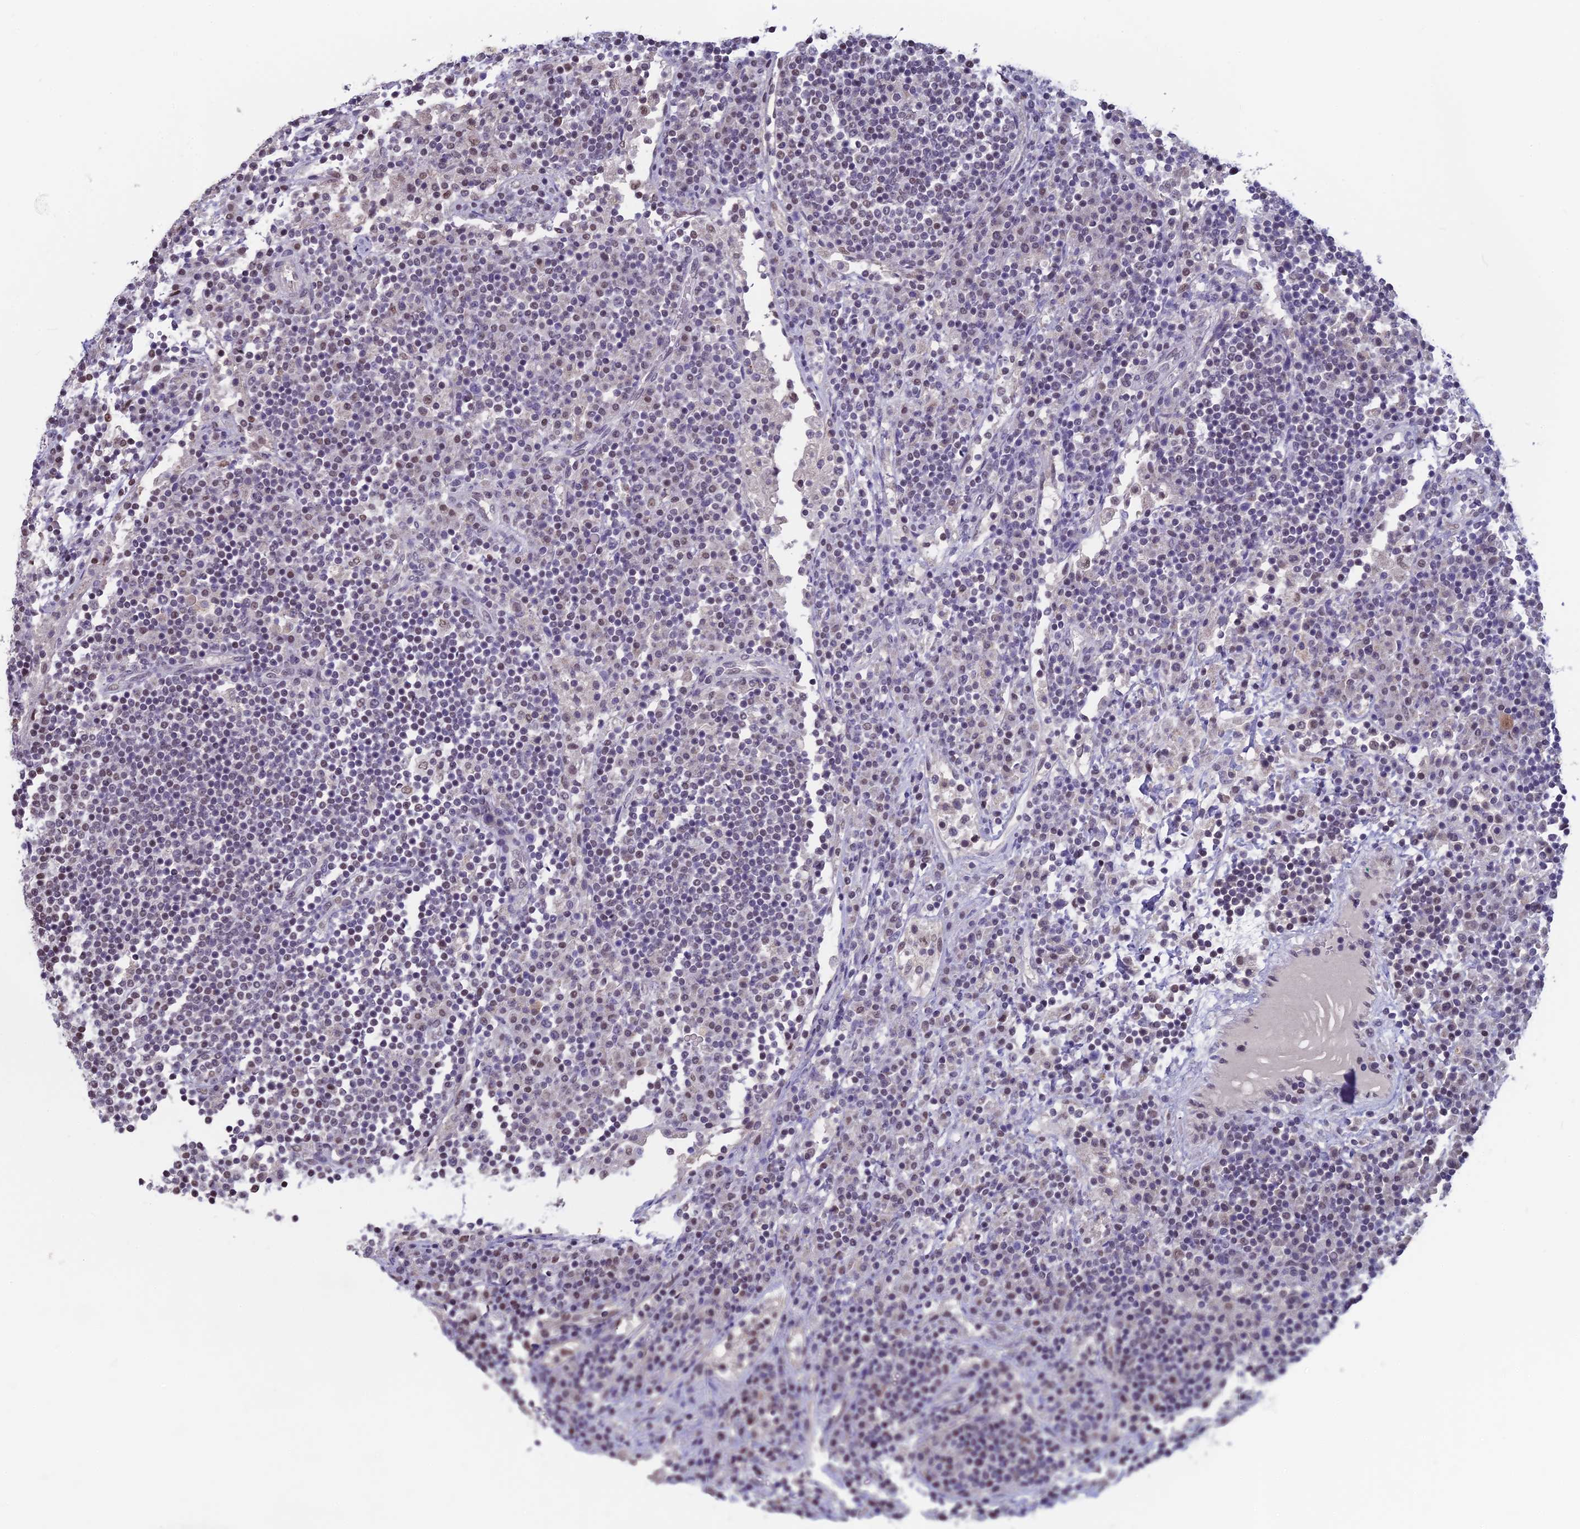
{"staining": {"intensity": "negative", "quantity": "none", "location": "none"}, "tissue": "lymph node", "cell_type": "Germinal center cells", "image_type": "normal", "snomed": [{"axis": "morphology", "description": "Normal tissue, NOS"}, {"axis": "topography", "description": "Lymph node"}], "caption": "Immunohistochemistry (IHC) of unremarkable lymph node exhibits no expression in germinal center cells.", "gene": "MT", "patient": {"sex": "female", "age": 53}}